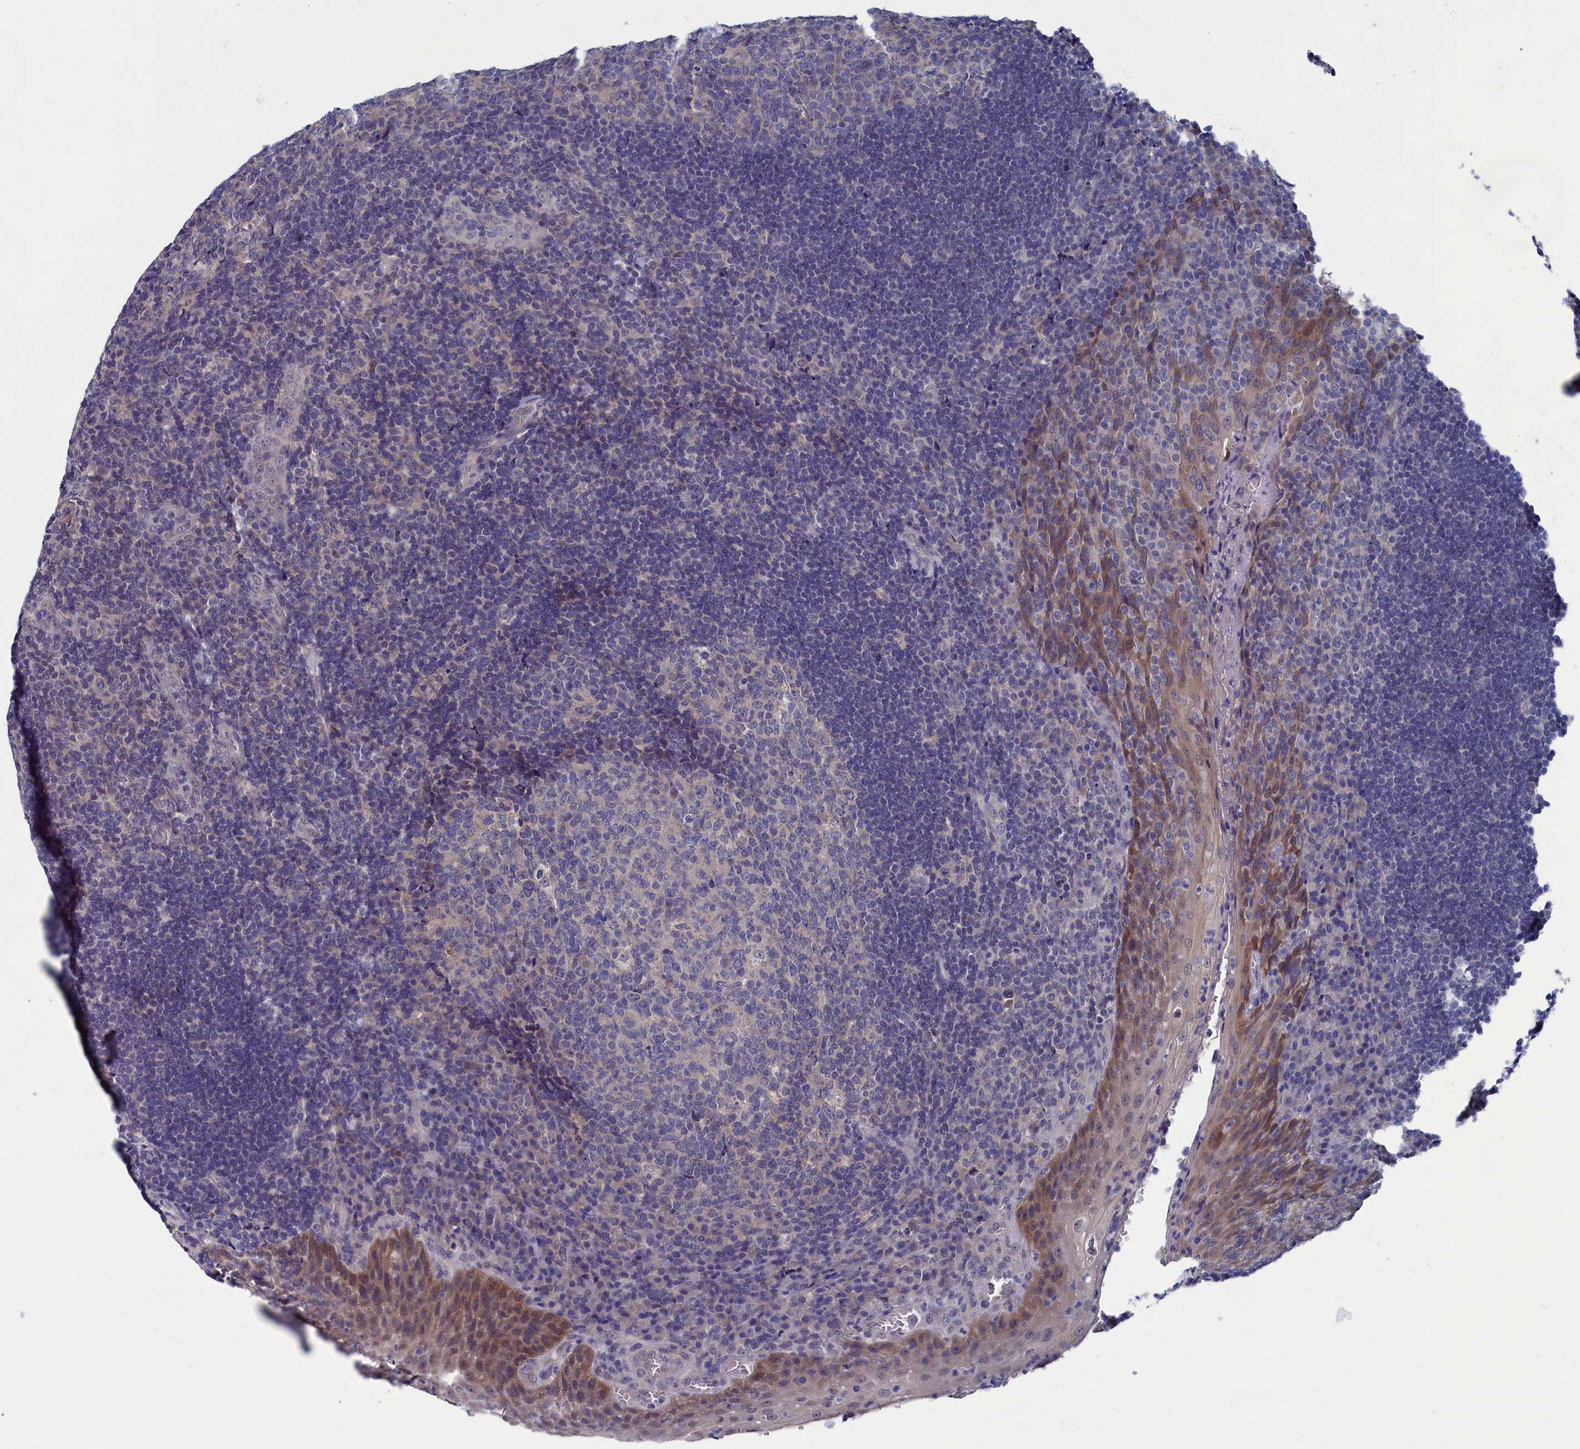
{"staining": {"intensity": "negative", "quantity": "none", "location": "none"}, "tissue": "tonsil", "cell_type": "Germinal center cells", "image_type": "normal", "snomed": [{"axis": "morphology", "description": "Normal tissue, NOS"}, {"axis": "topography", "description": "Tonsil"}], "caption": "This is an IHC image of benign tonsil. There is no staining in germinal center cells.", "gene": "SPATA13", "patient": {"sex": "male", "age": 17}}